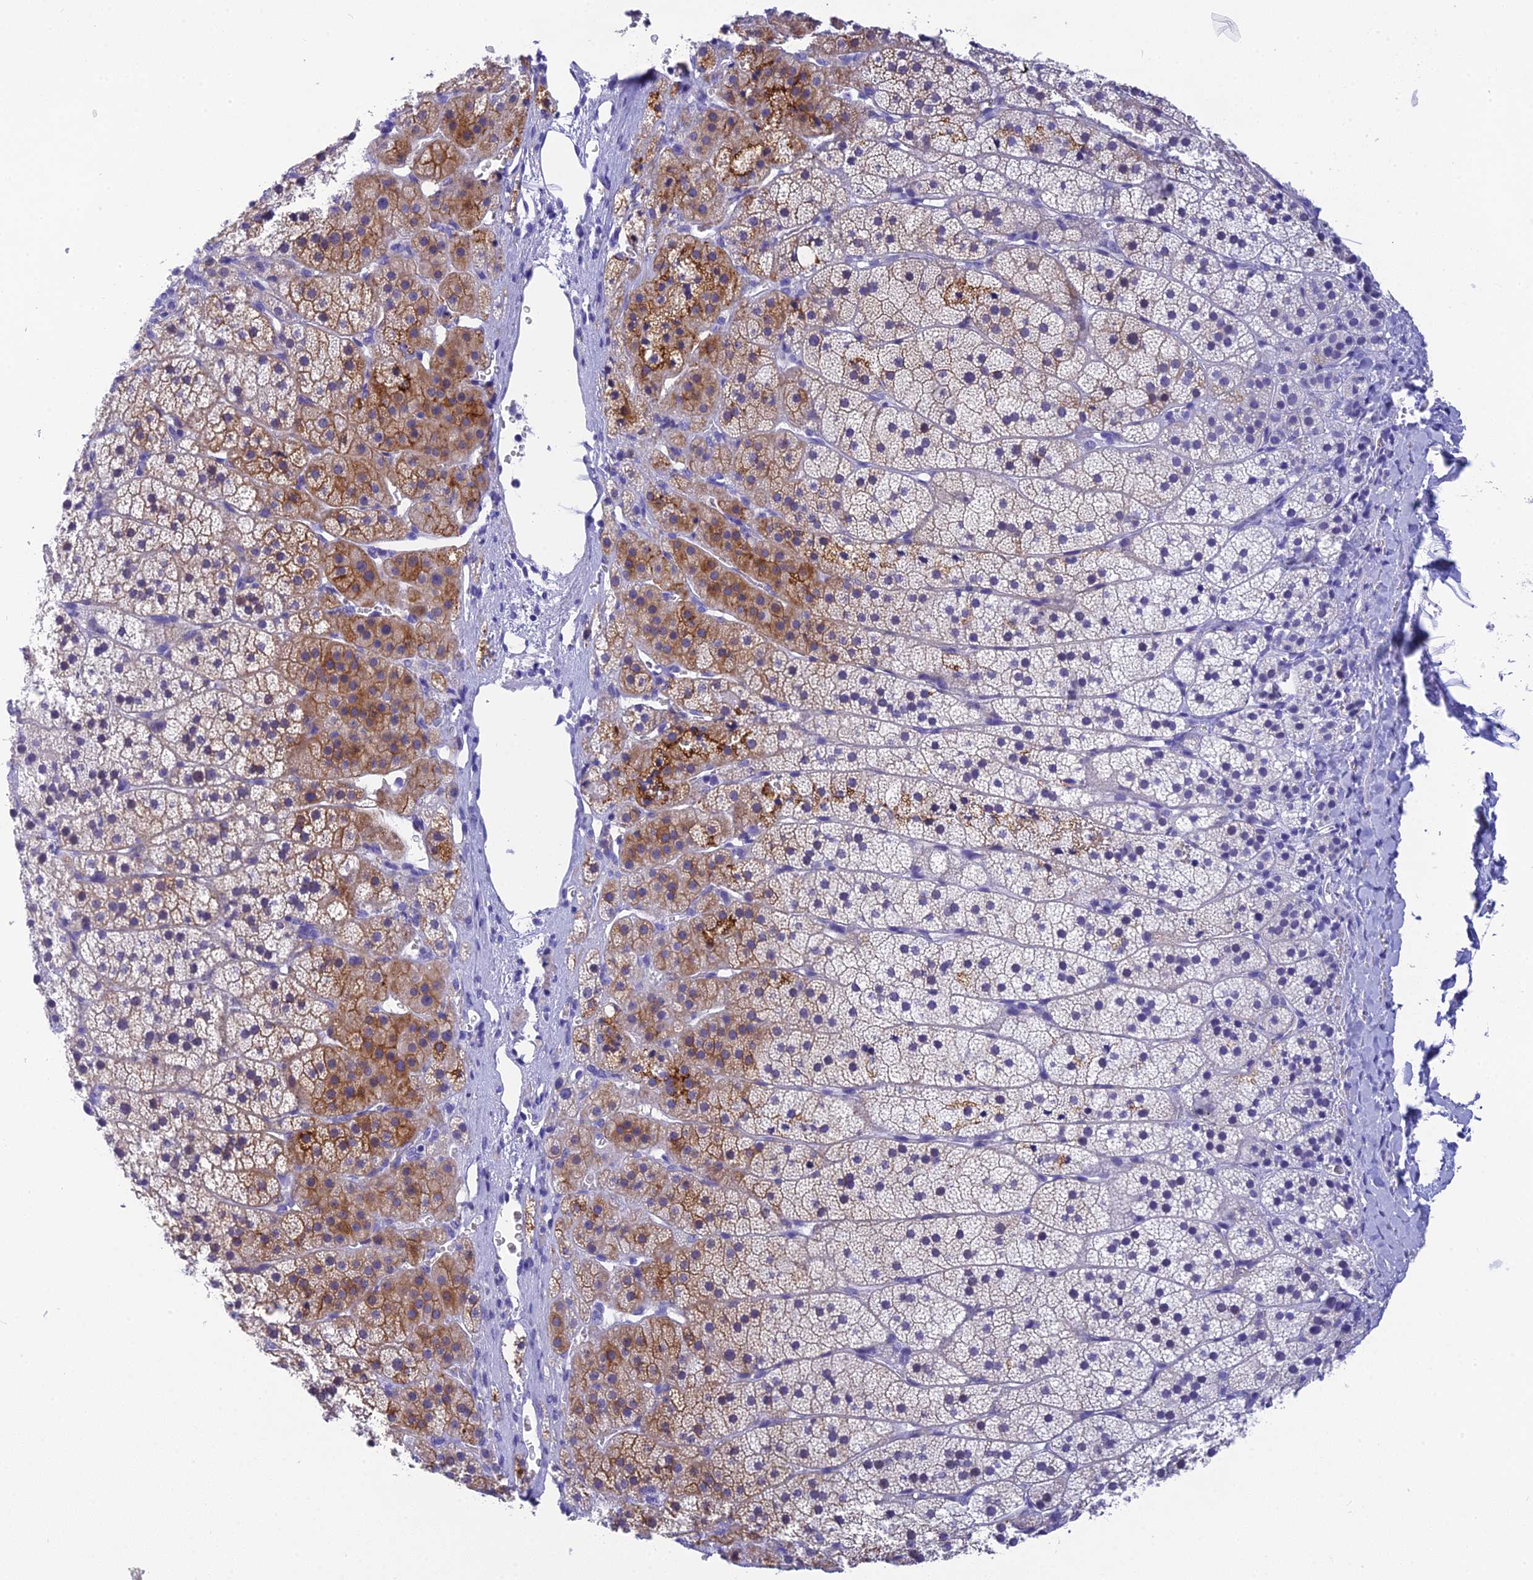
{"staining": {"intensity": "moderate", "quantity": "25%-75%", "location": "cytoplasmic/membranous"}, "tissue": "adrenal gland", "cell_type": "Glandular cells", "image_type": "normal", "snomed": [{"axis": "morphology", "description": "Normal tissue, NOS"}, {"axis": "topography", "description": "Adrenal gland"}], "caption": "Immunohistochemistry image of normal adrenal gland: adrenal gland stained using immunohistochemistry (IHC) demonstrates medium levels of moderate protein expression localized specifically in the cytoplasmic/membranous of glandular cells, appearing as a cytoplasmic/membranous brown color.", "gene": "KDELR3", "patient": {"sex": "female", "age": 44}}